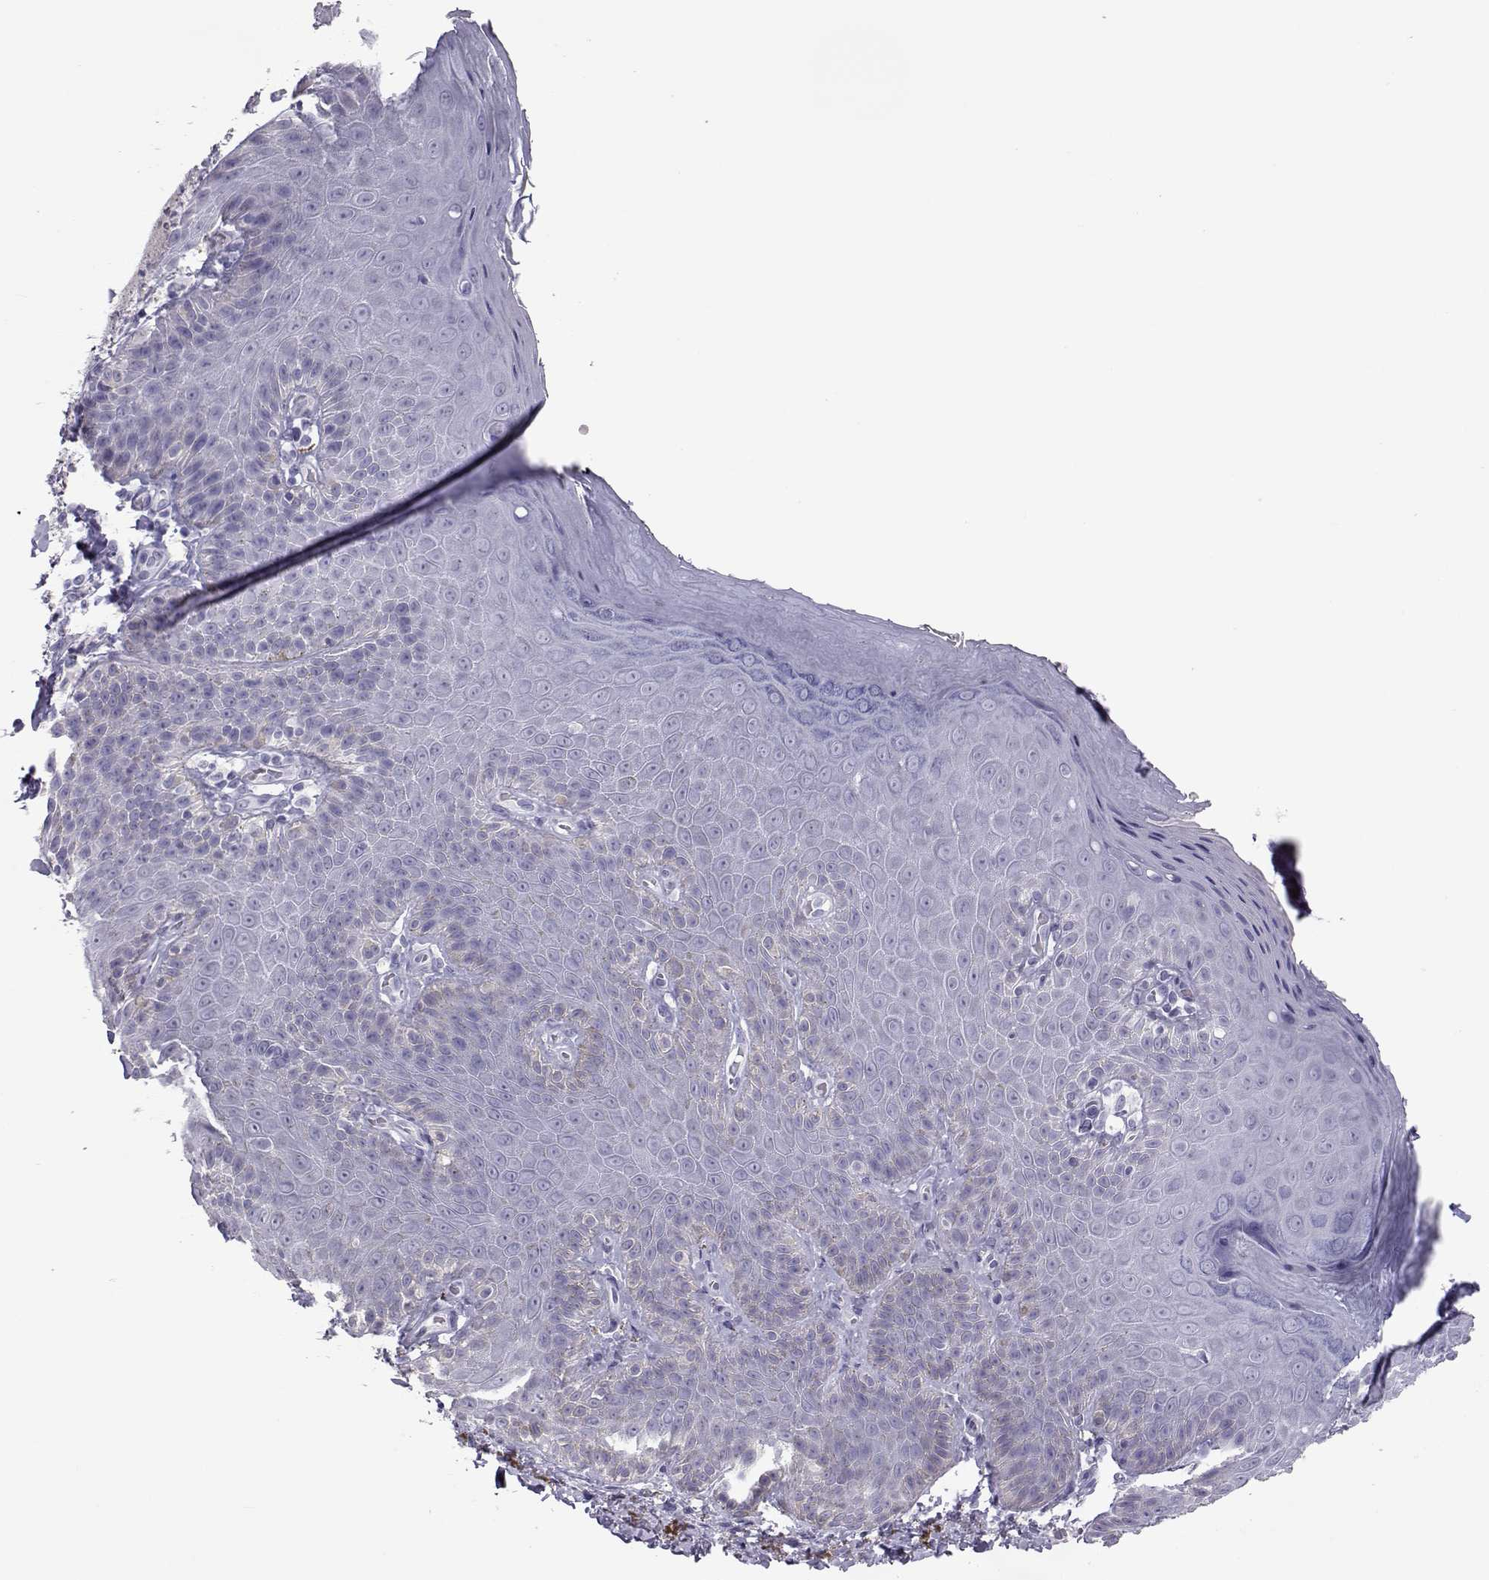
{"staining": {"intensity": "negative", "quantity": "none", "location": "none"}, "tissue": "skin", "cell_type": "Epidermal cells", "image_type": "normal", "snomed": [{"axis": "morphology", "description": "Normal tissue, NOS"}, {"axis": "topography", "description": "Anal"}], "caption": "A high-resolution micrograph shows immunohistochemistry (IHC) staining of unremarkable skin, which displays no significant positivity in epidermal cells.", "gene": "PMCH", "patient": {"sex": "male", "age": 53}}